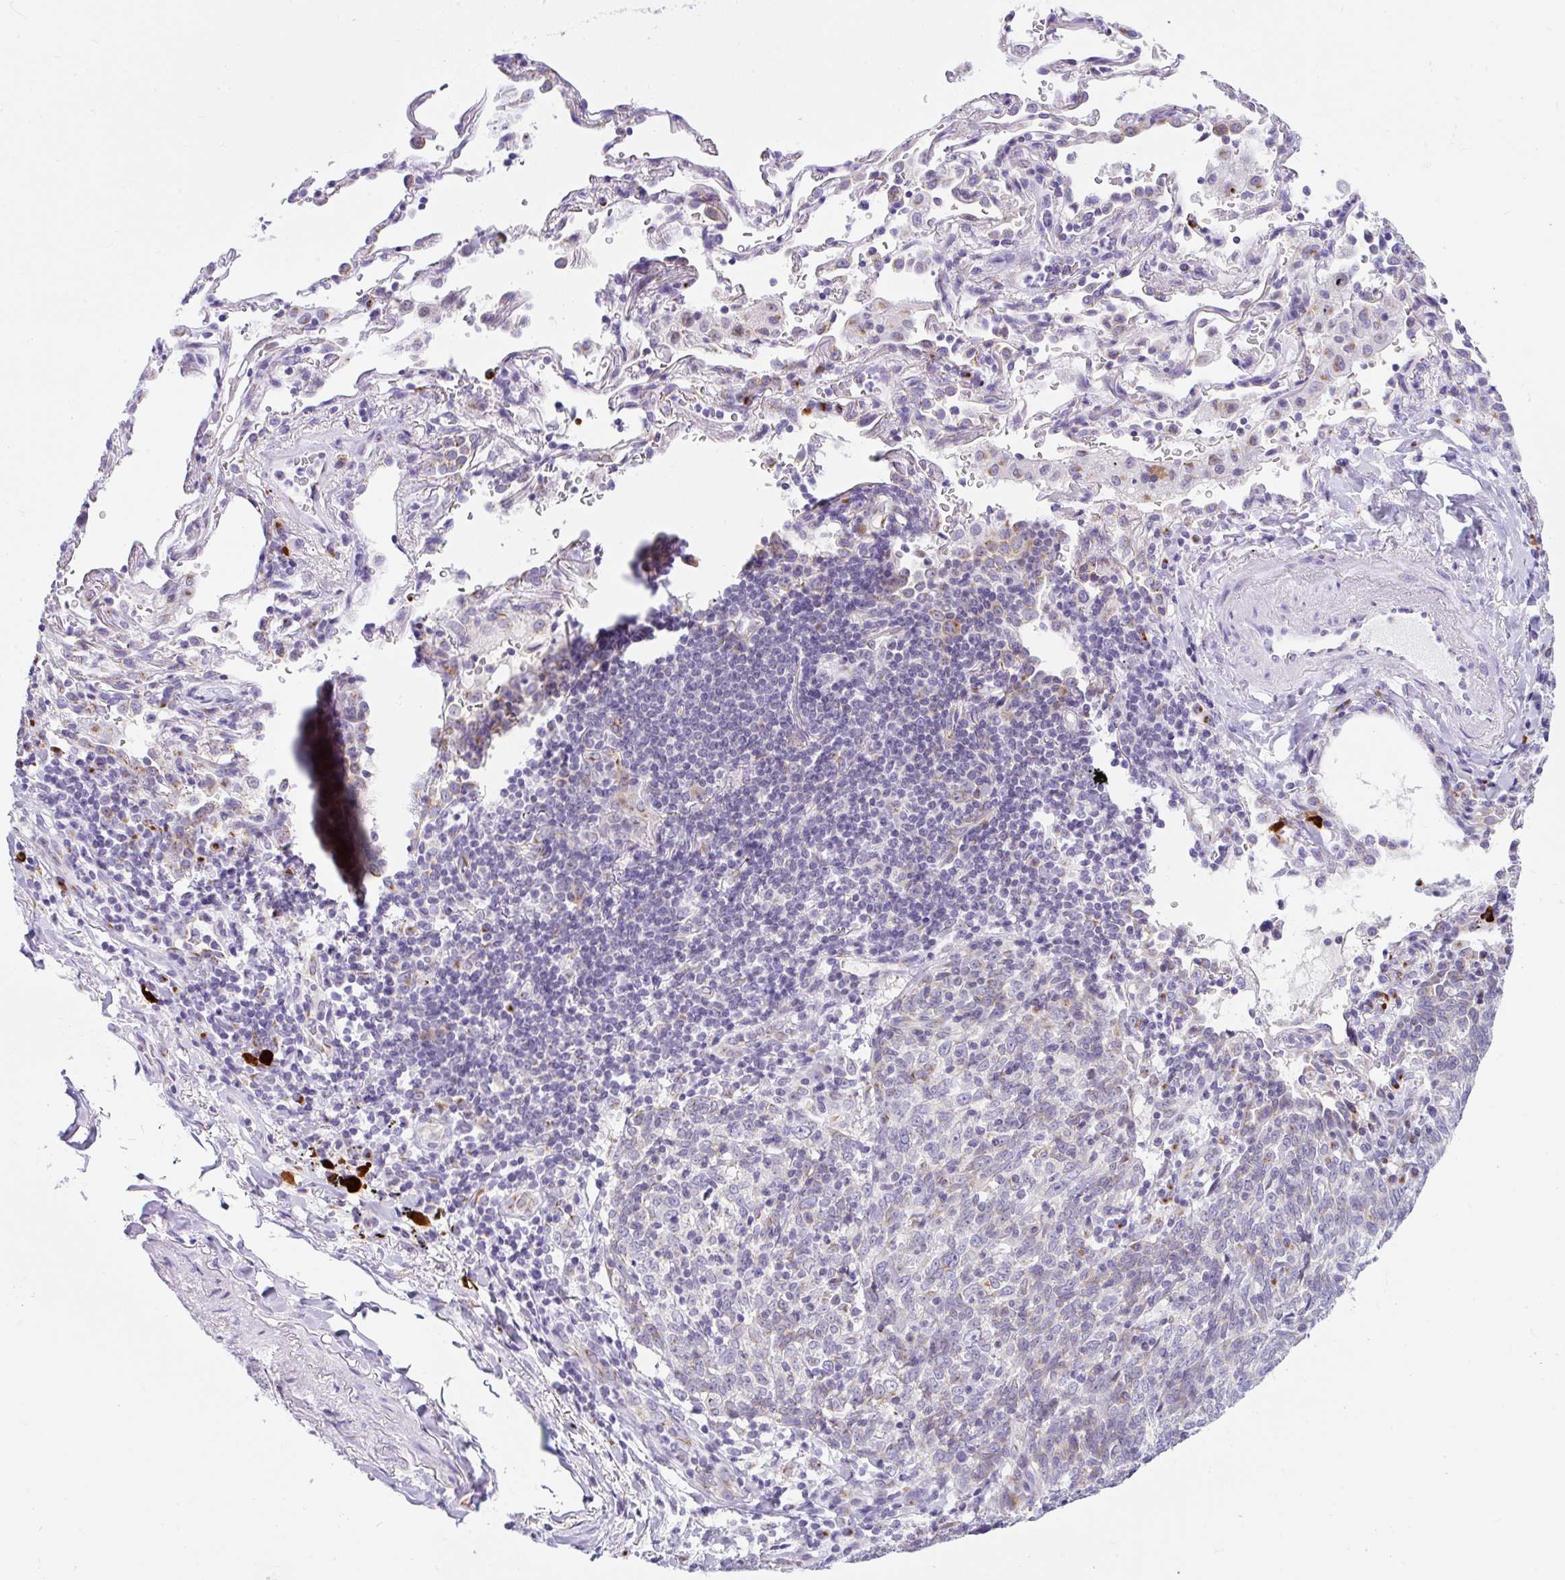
{"staining": {"intensity": "weak", "quantity": "25%-75%", "location": "cytoplasmic/membranous"}, "tissue": "lung cancer", "cell_type": "Tumor cells", "image_type": "cancer", "snomed": [{"axis": "morphology", "description": "Squamous cell carcinoma, NOS"}, {"axis": "topography", "description": "Lung"}], "caption": "Immunohistochemistry staining of squamous cell carcinoma (lung), which demonstrates low levels of weak cytoplasmic/membranous positivity in approximately 25%-75% of tumor cells indicating weak cytoplasmic/membranous protein staining. The staining was performed using DAB (3,3'-diaminobenzidine) (brown) for protein detection and nuclei were counterstained in hematoxylin (blue).", "gene": "GOLGA8A", "patient": {"sex": "female", "age": 72}}